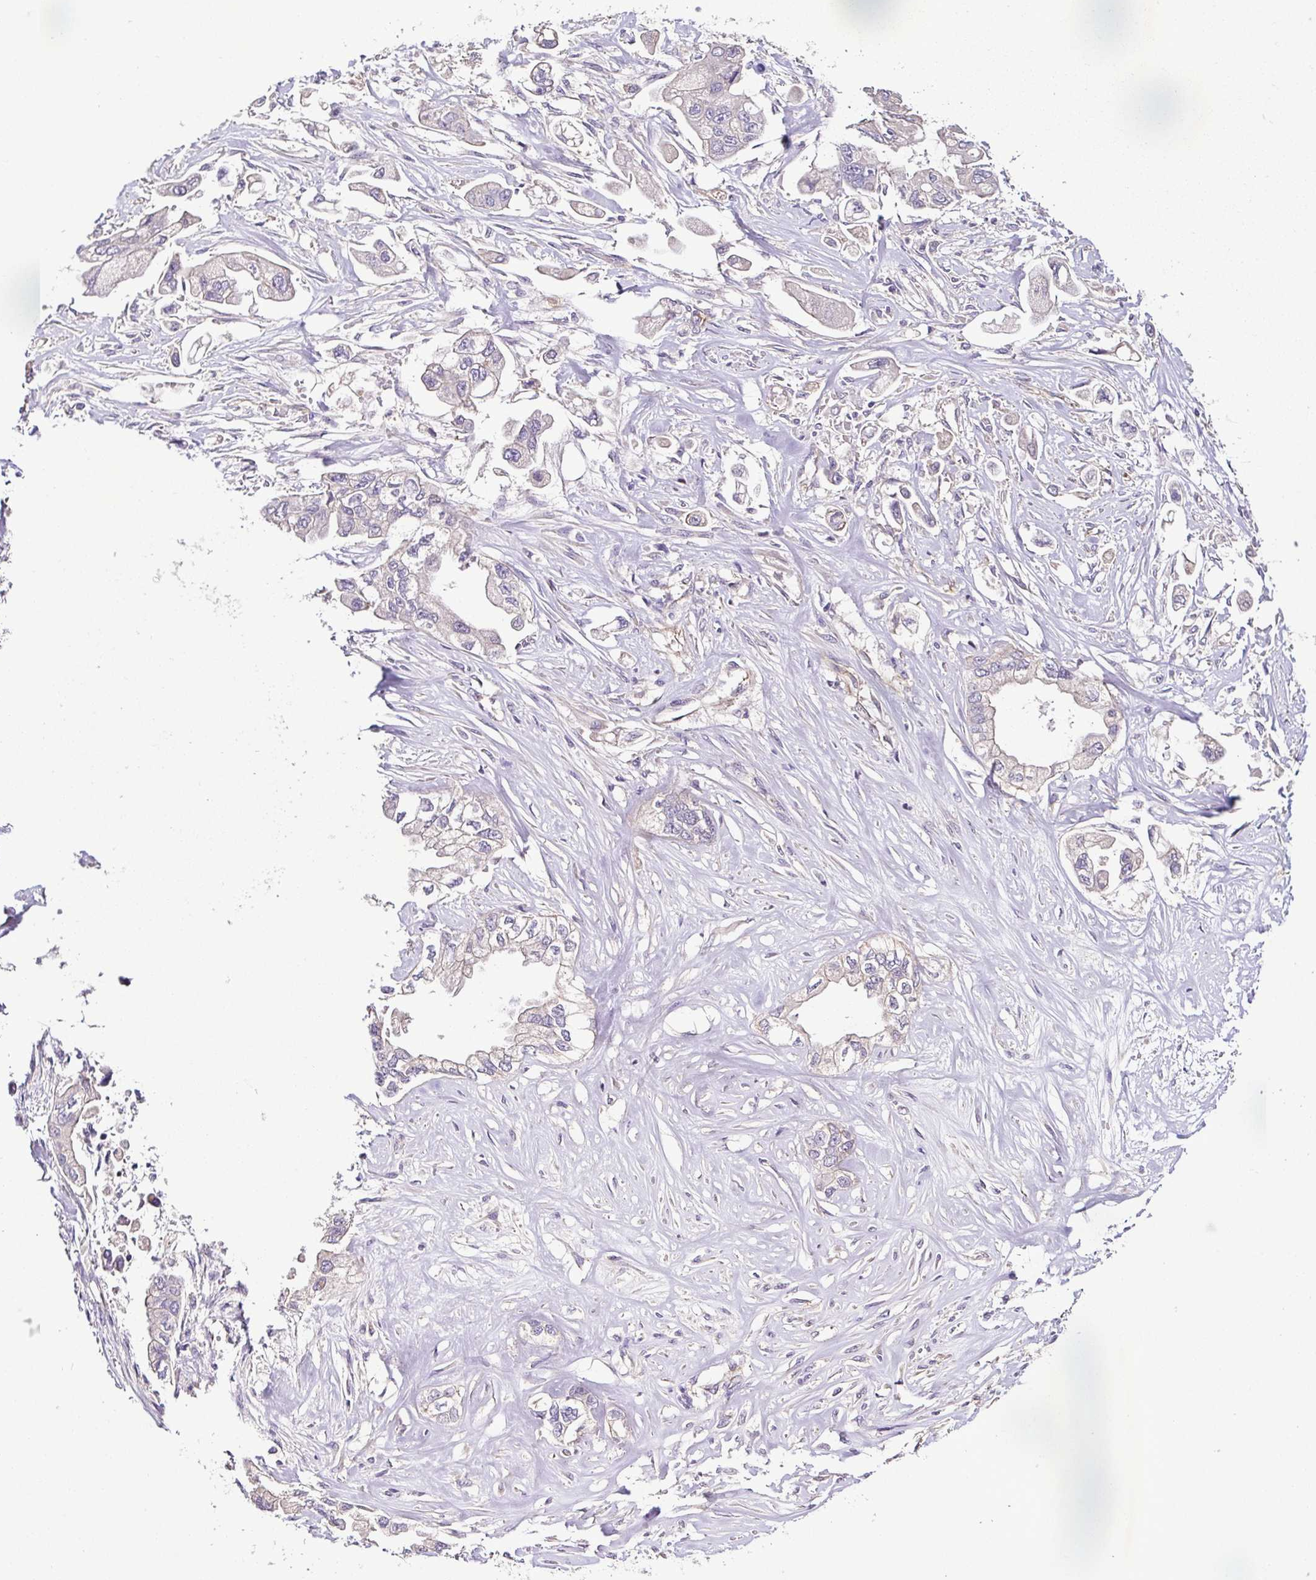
{"staining": {"intensity": "negative", "quantity": "none", "location": "none"}, "tissue": "stomach cancer", "cell_type": "Tumor cells", "image_type": "cancer", "snomed": [{"axis": "morphology", "description": "Adenocarcinoma, NOS"}, {"axis": "topography", "description": "Stomach"}], "caption": "An IHC photomicrograph of stomach adenocarcinoma is shown. There is no staining in tumor cells of stomach adenocarcinoma.", "gene": "LMOD2", "patient": {"sex": "male", "age": 62}}